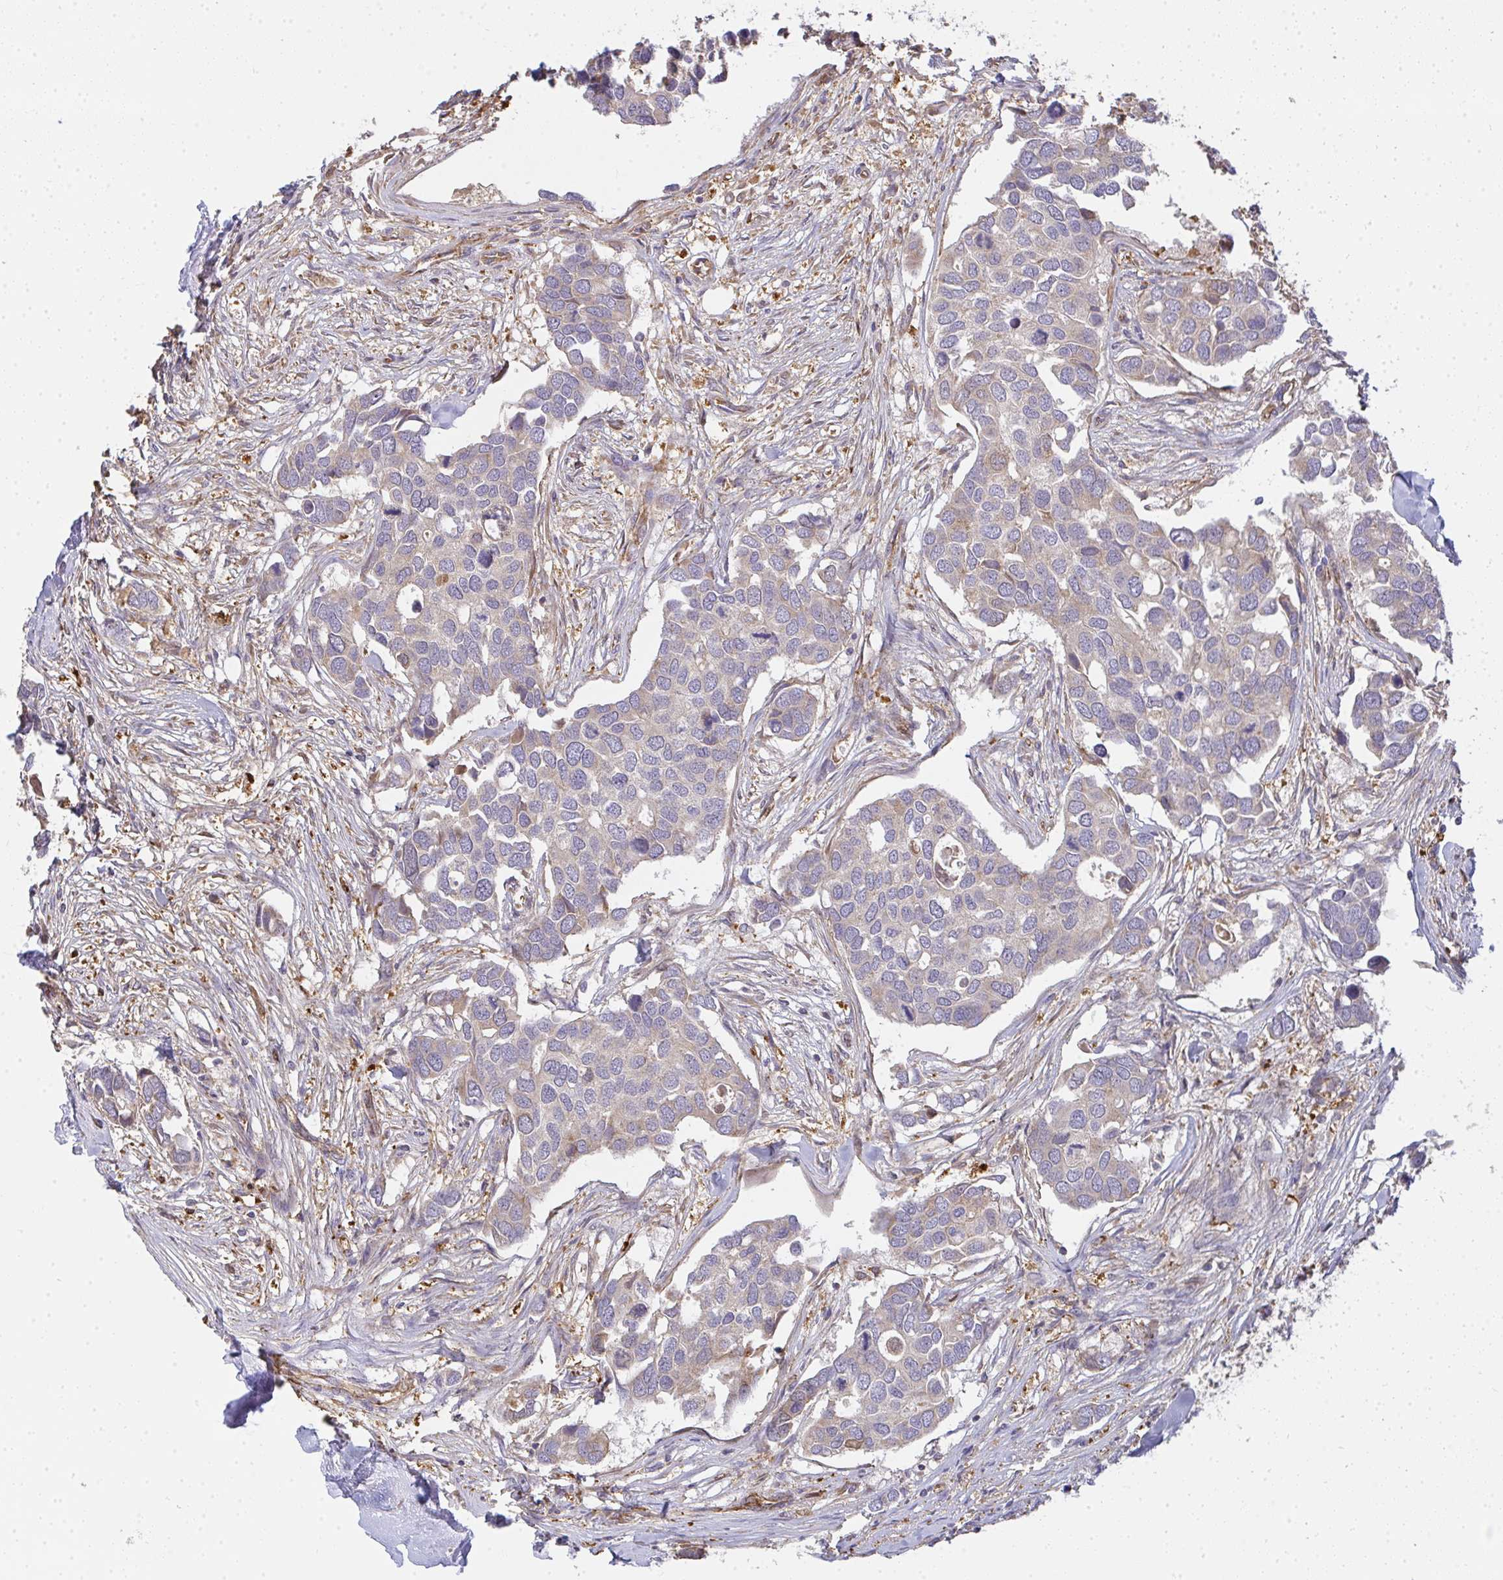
{"staining": {"intensity": "weak", "quantity": "<25%", "location": "cytoplasmic/membranous"}, "tissue": "breast cancer", "cell_type": "Tumor cells", "image_type": "cancer", "snomed": [{"axis": "morphology", "description": "Duct carcinoma"}, {"axis": "topography", "description": "Breast"}], "caption": "Immunohistochemistry (IHC) micrograph of neoplastic tissue: human infiltrating ductal carcinoma (breast) stained with DAB (3,3'-diaminobenzidine) shows no significant protein expression in tumor cells.", "gene": "B4GALT6", "patient": {"sex": "female", "age": 83}}